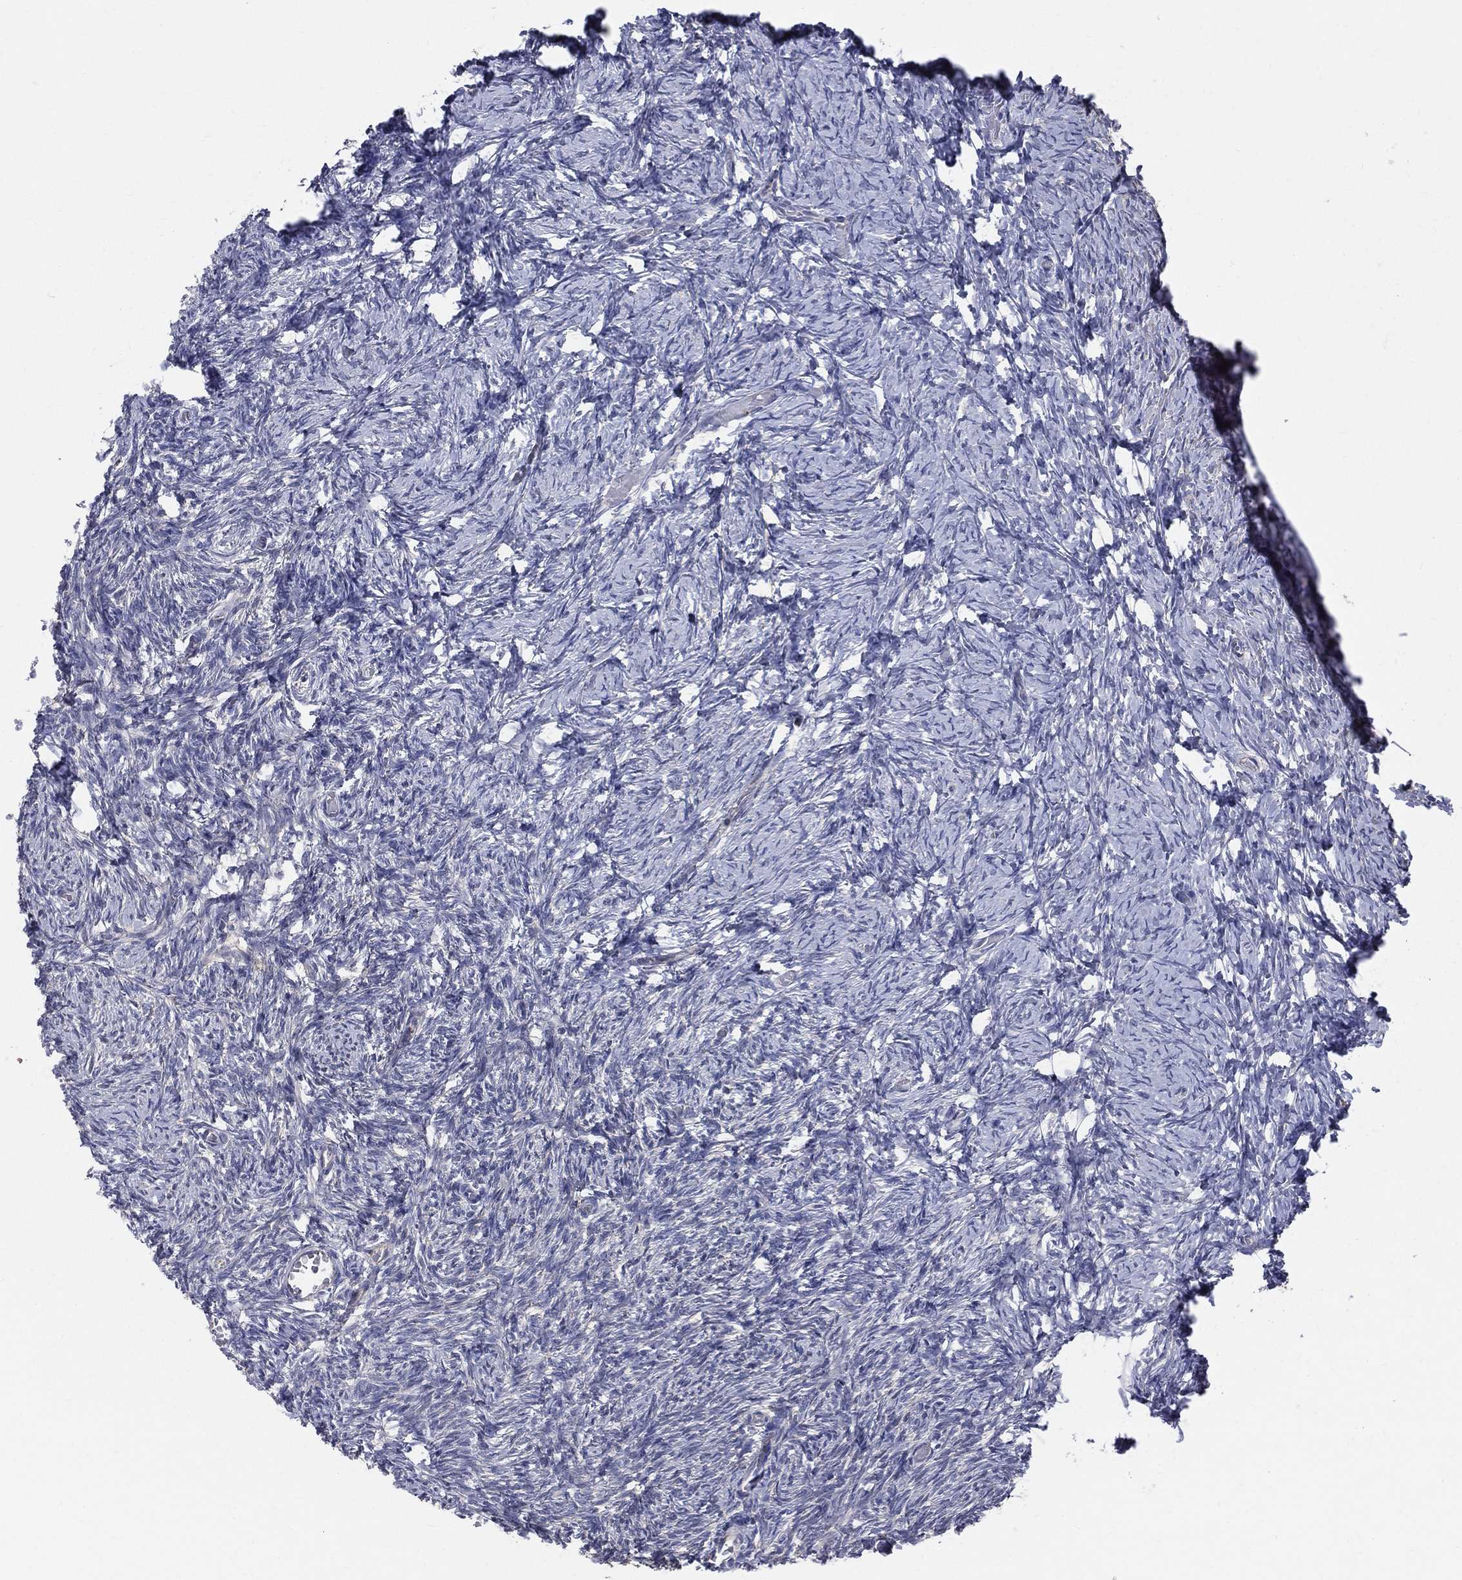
{"staining": {"intensity": "strong", "quantity": ">75%", "location": "cytoplasmic/membranous"}, "tissue": "ovary", "cell_type": "Follicle cells", "image_type": "normal", "snomed": [{"axis": "morphology", "description": "Normal tissue, NOS"}, {"axis": "topography", "description": "Ovary"}], "caption": "Ovary stained with DAB (3,3'-diaminobenzidine) immunohistochemistry shows high levels of strong cytoplasmic/membranous staining in about >75% of follicle cells.", "gene": "POMZP3", "patient": {"sex": "female", "age": 39}}